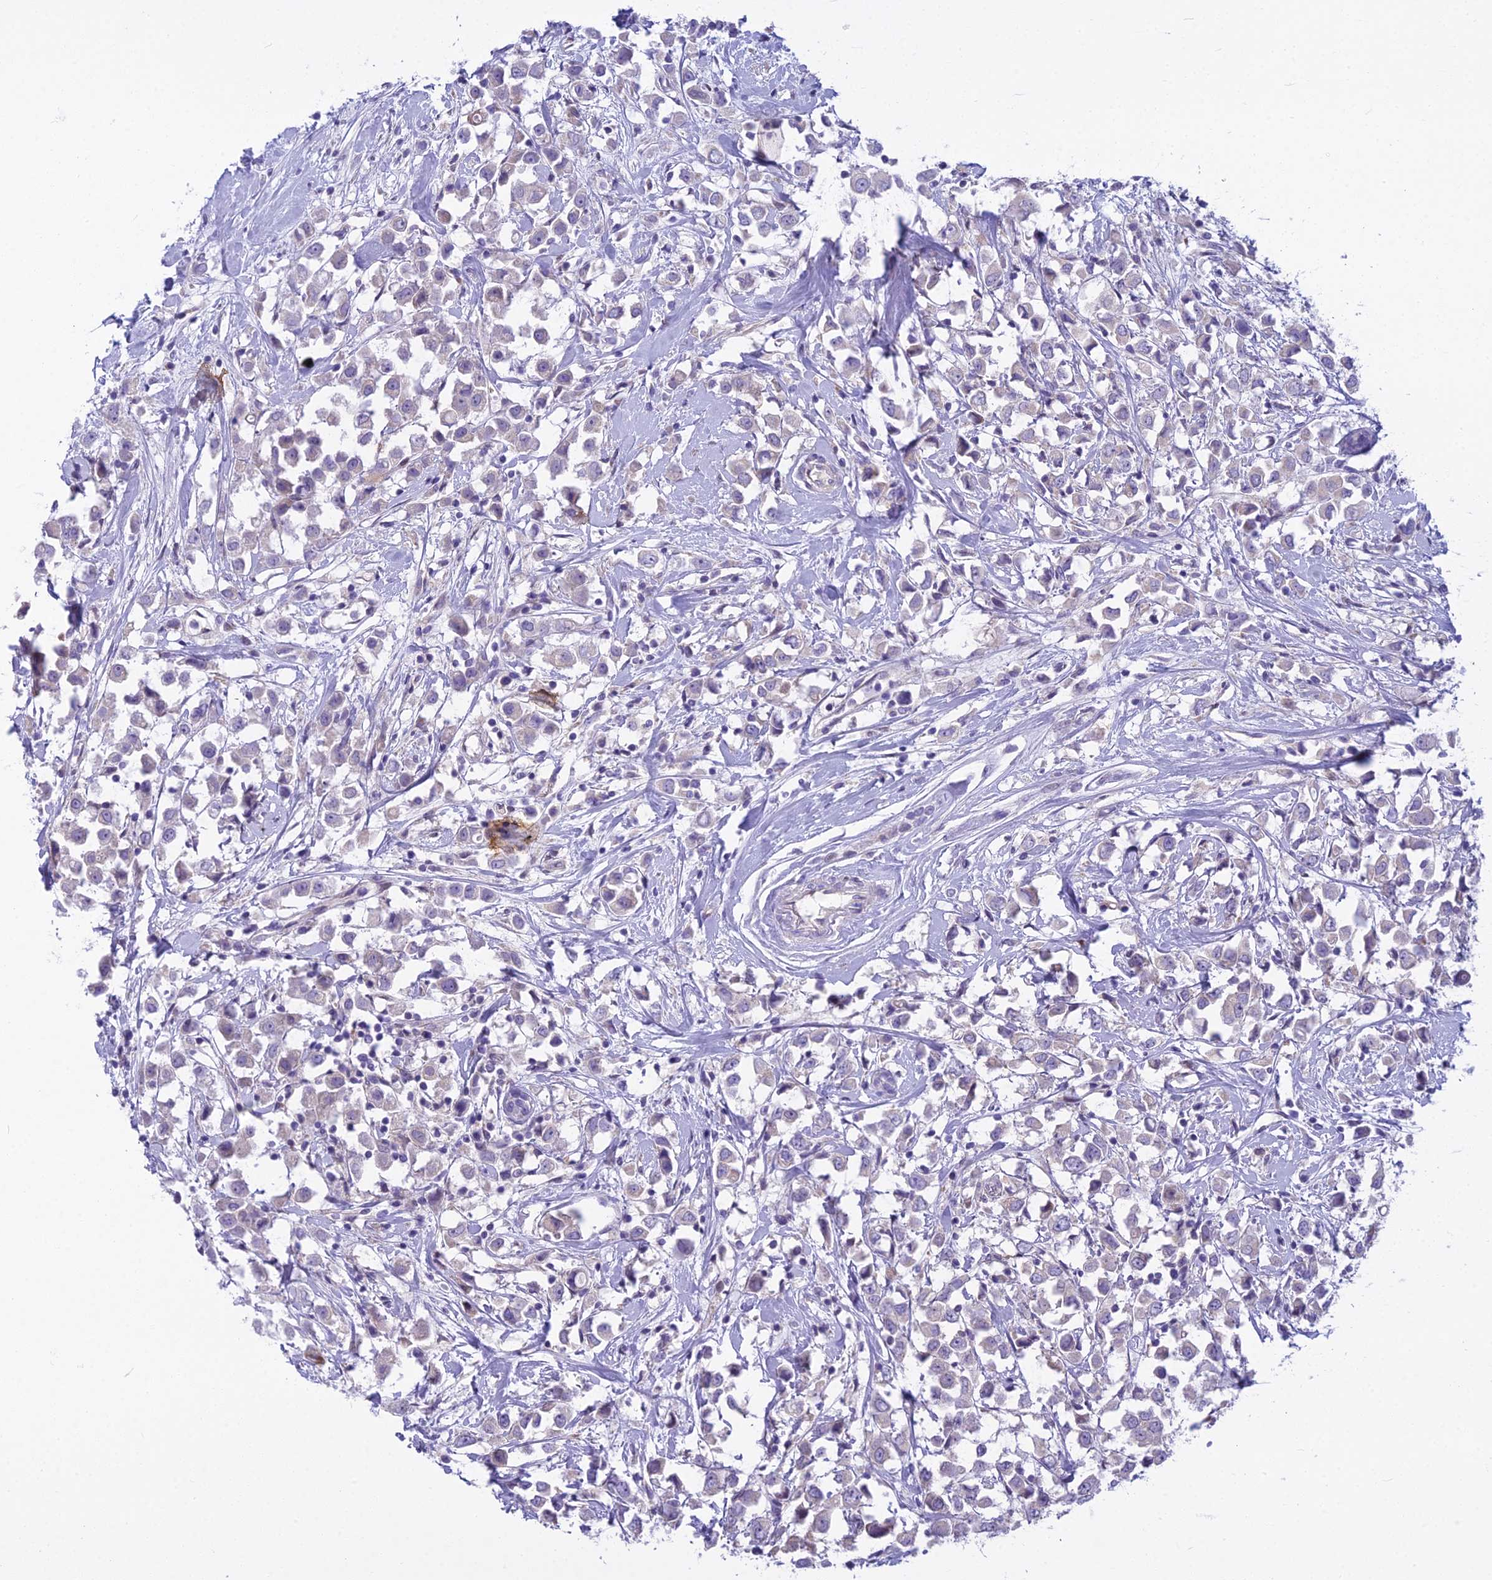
{"staining": {"intensity": "weak", "quantity": "<25%", "location": "cytoplasmic/membranous"}, "tissue": "breast cancer", "cell_type": "Tumor cells", "image_type": "cancer", "snomed": [{"axis": "morphology", "description": "Duct carcinoma"}, {"axis": "topography", "description": "Breast"}], "caption": "This is a histopathology image of IHC staining of breast invasive ductal carcinoma, which shows no positivity in tumor cells. Brightfield microscopy of immunohistochemistry (IHC) stained with DAB (3,3'-diaminobenzidine) (brown) and hematoxylin (blue), captured at high magnification.", "gene": "PCDHB14", "patient": {"sex": "female", "age": 61}}